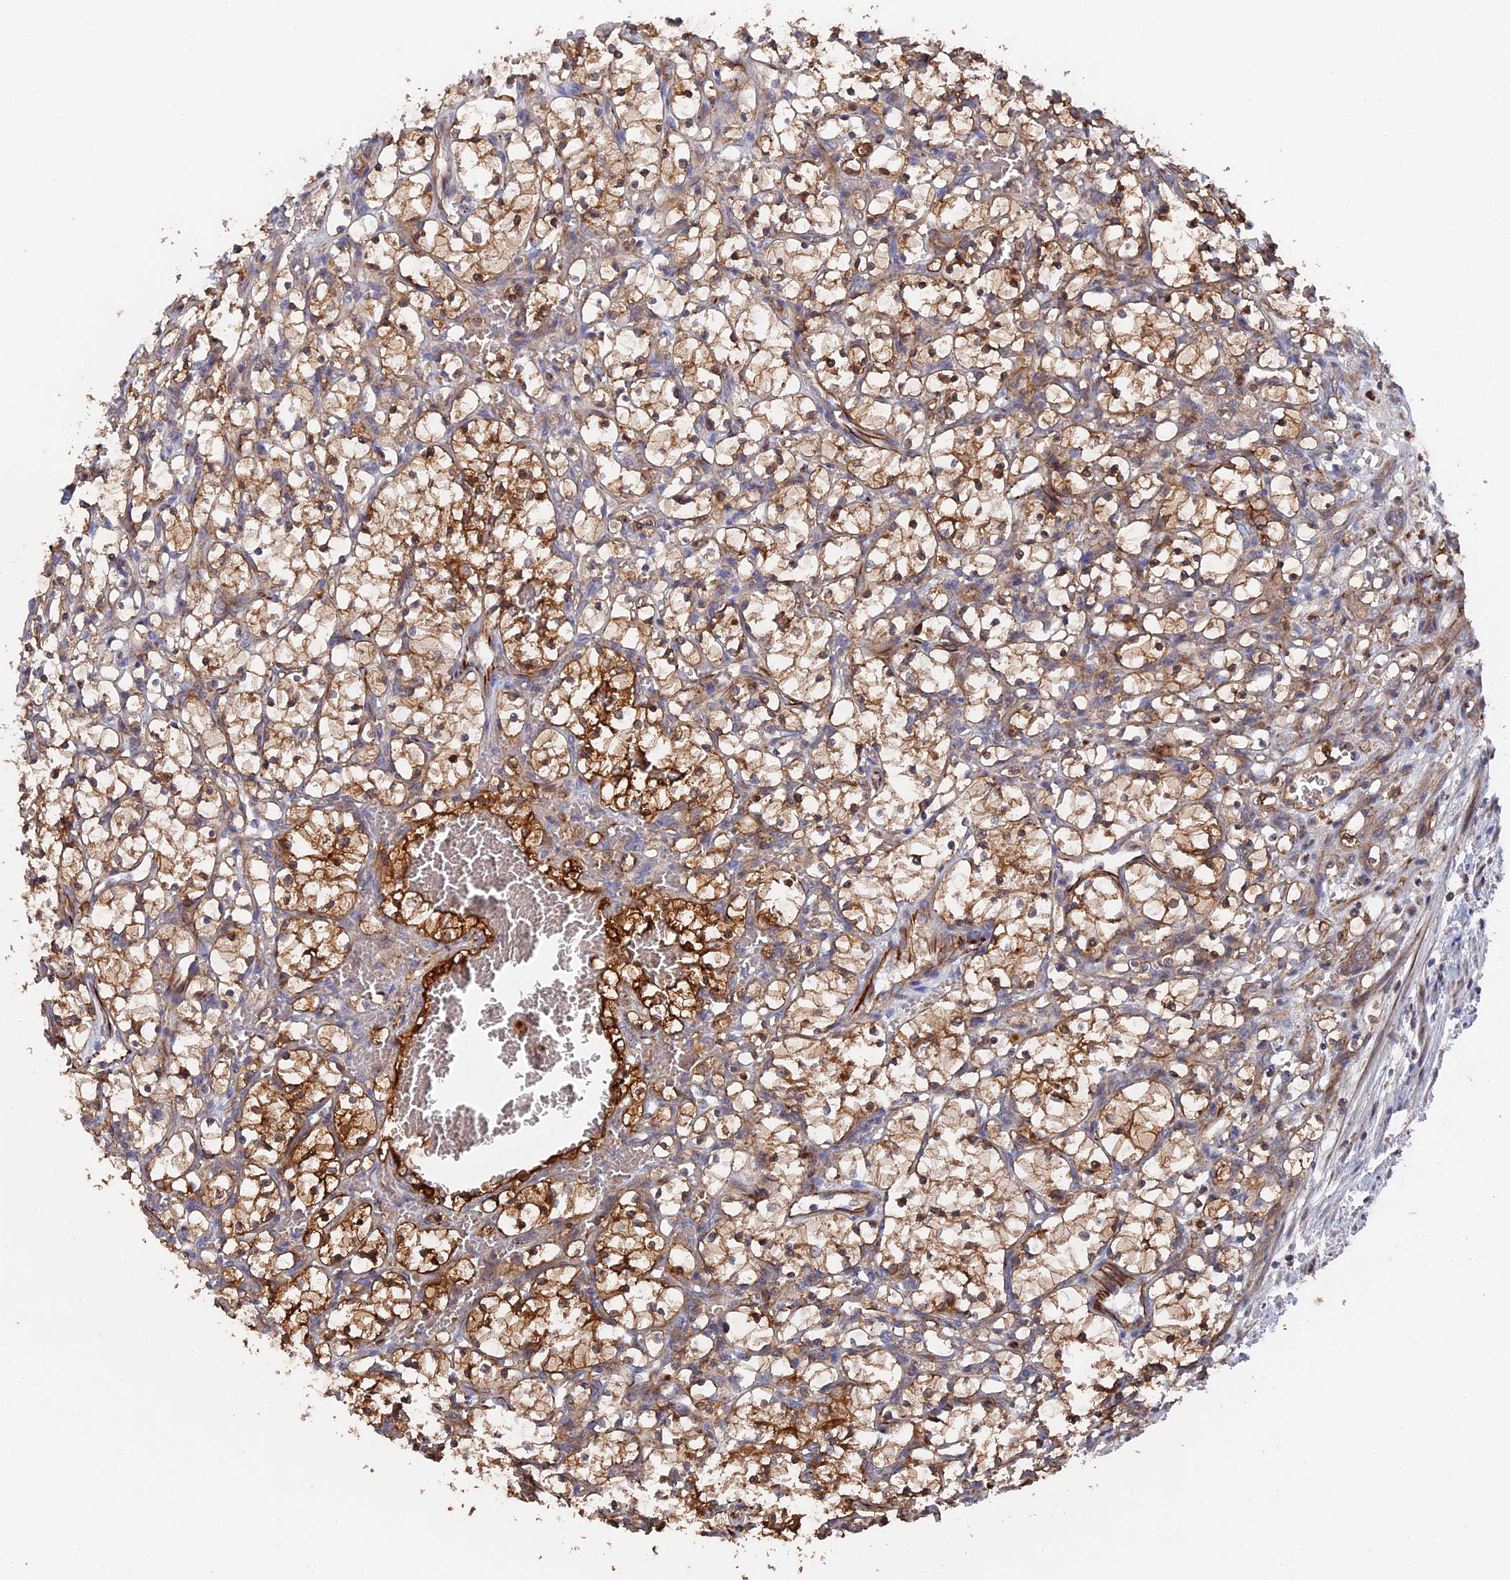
{"staining": {"intensity": "moderate", "quantity": ">75%", "location": "cytoplasmic/membranous"}, "tissue": "renal cancer", "cell_type": "Tumor cells", "image_type": "cancer", "snomed": [{"axis": "morphology", "description": "Adenocarcinoma, NOS"}, {"axis": "topography", "description": "Kidney"}], "caption": "Immunohistochemistry (IHC) (DAB) staining of adenocarcinoma (renal) shows moderate cytoplasmic/membranous protein staining in about >75% of tumor cells.", "gene": "SMG9", "patient": {"sex": "female", "age": 69}}